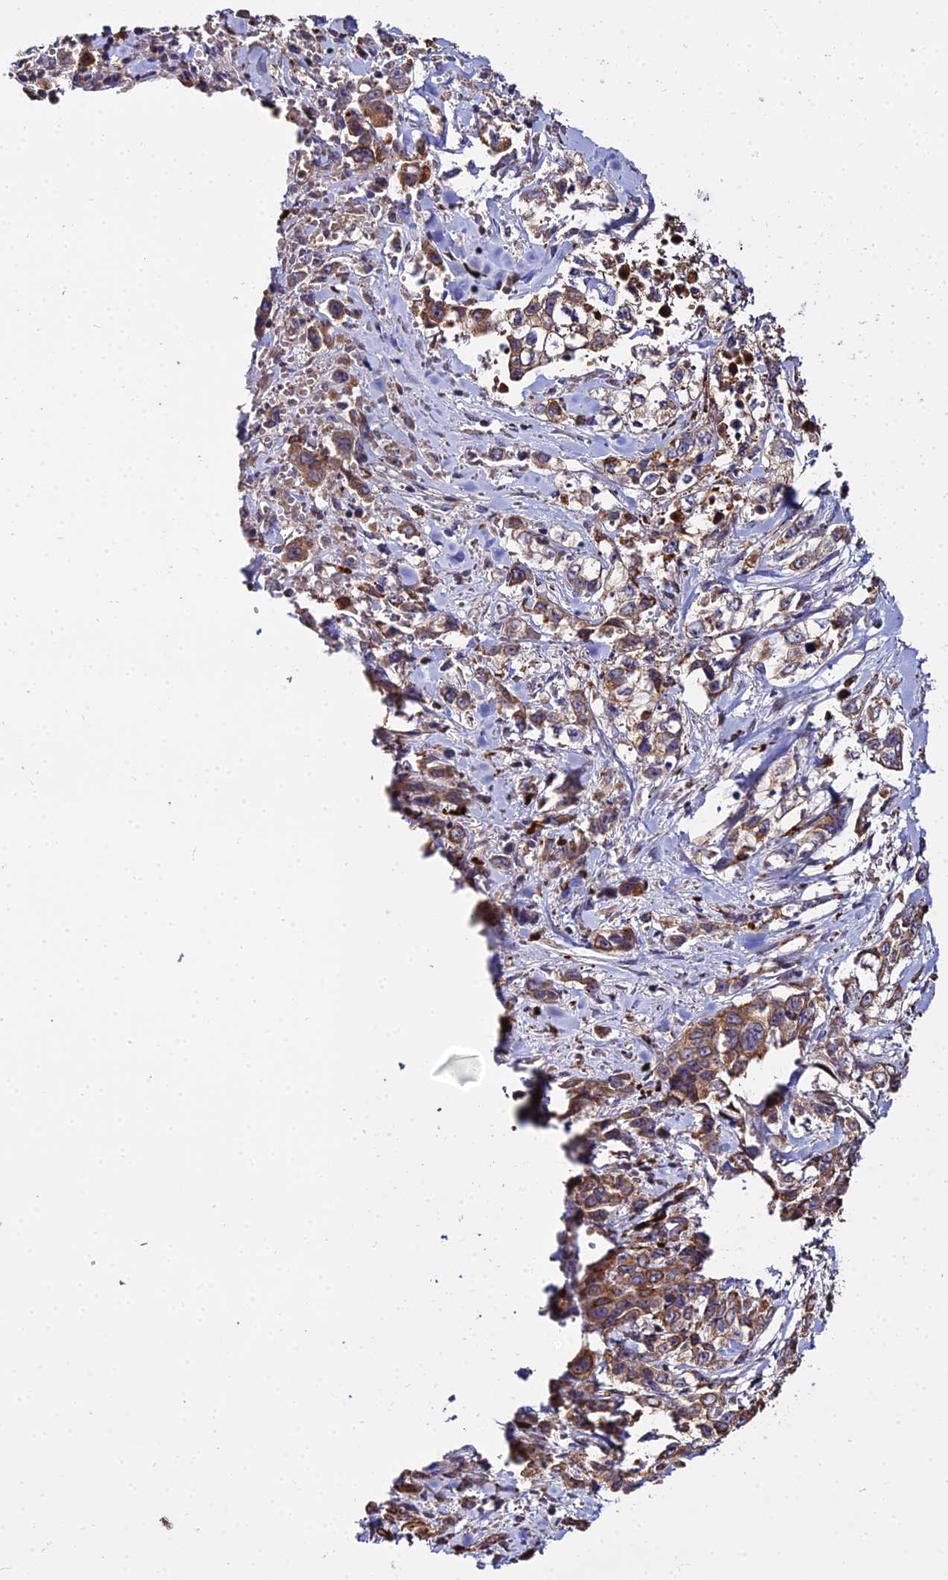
{"staining": {"intensity": "moderate", "quantity": "<25%", "location": "cytoplasmic/membranous"}, "tissue": "stomach cancer", "cell_type": "Tumor cells", "image_type": "cancer", "snomed": [{"axis": "morphology", "description": "Adenocarcinoma, NOS"}, {"axis": "topography", "description": "Stomach, upper"}], "caption": "Brown immunohistochemical staining in human stomach adenocarcinoma reveals moderate cytoplasmic/membranous positivity in approximately <25% of tumor cells. (brown staining indicates protein expression, while blue staining denotes nuclei).", "gene": "PEX19", "patient": {"sex": "male", "age": 62}}